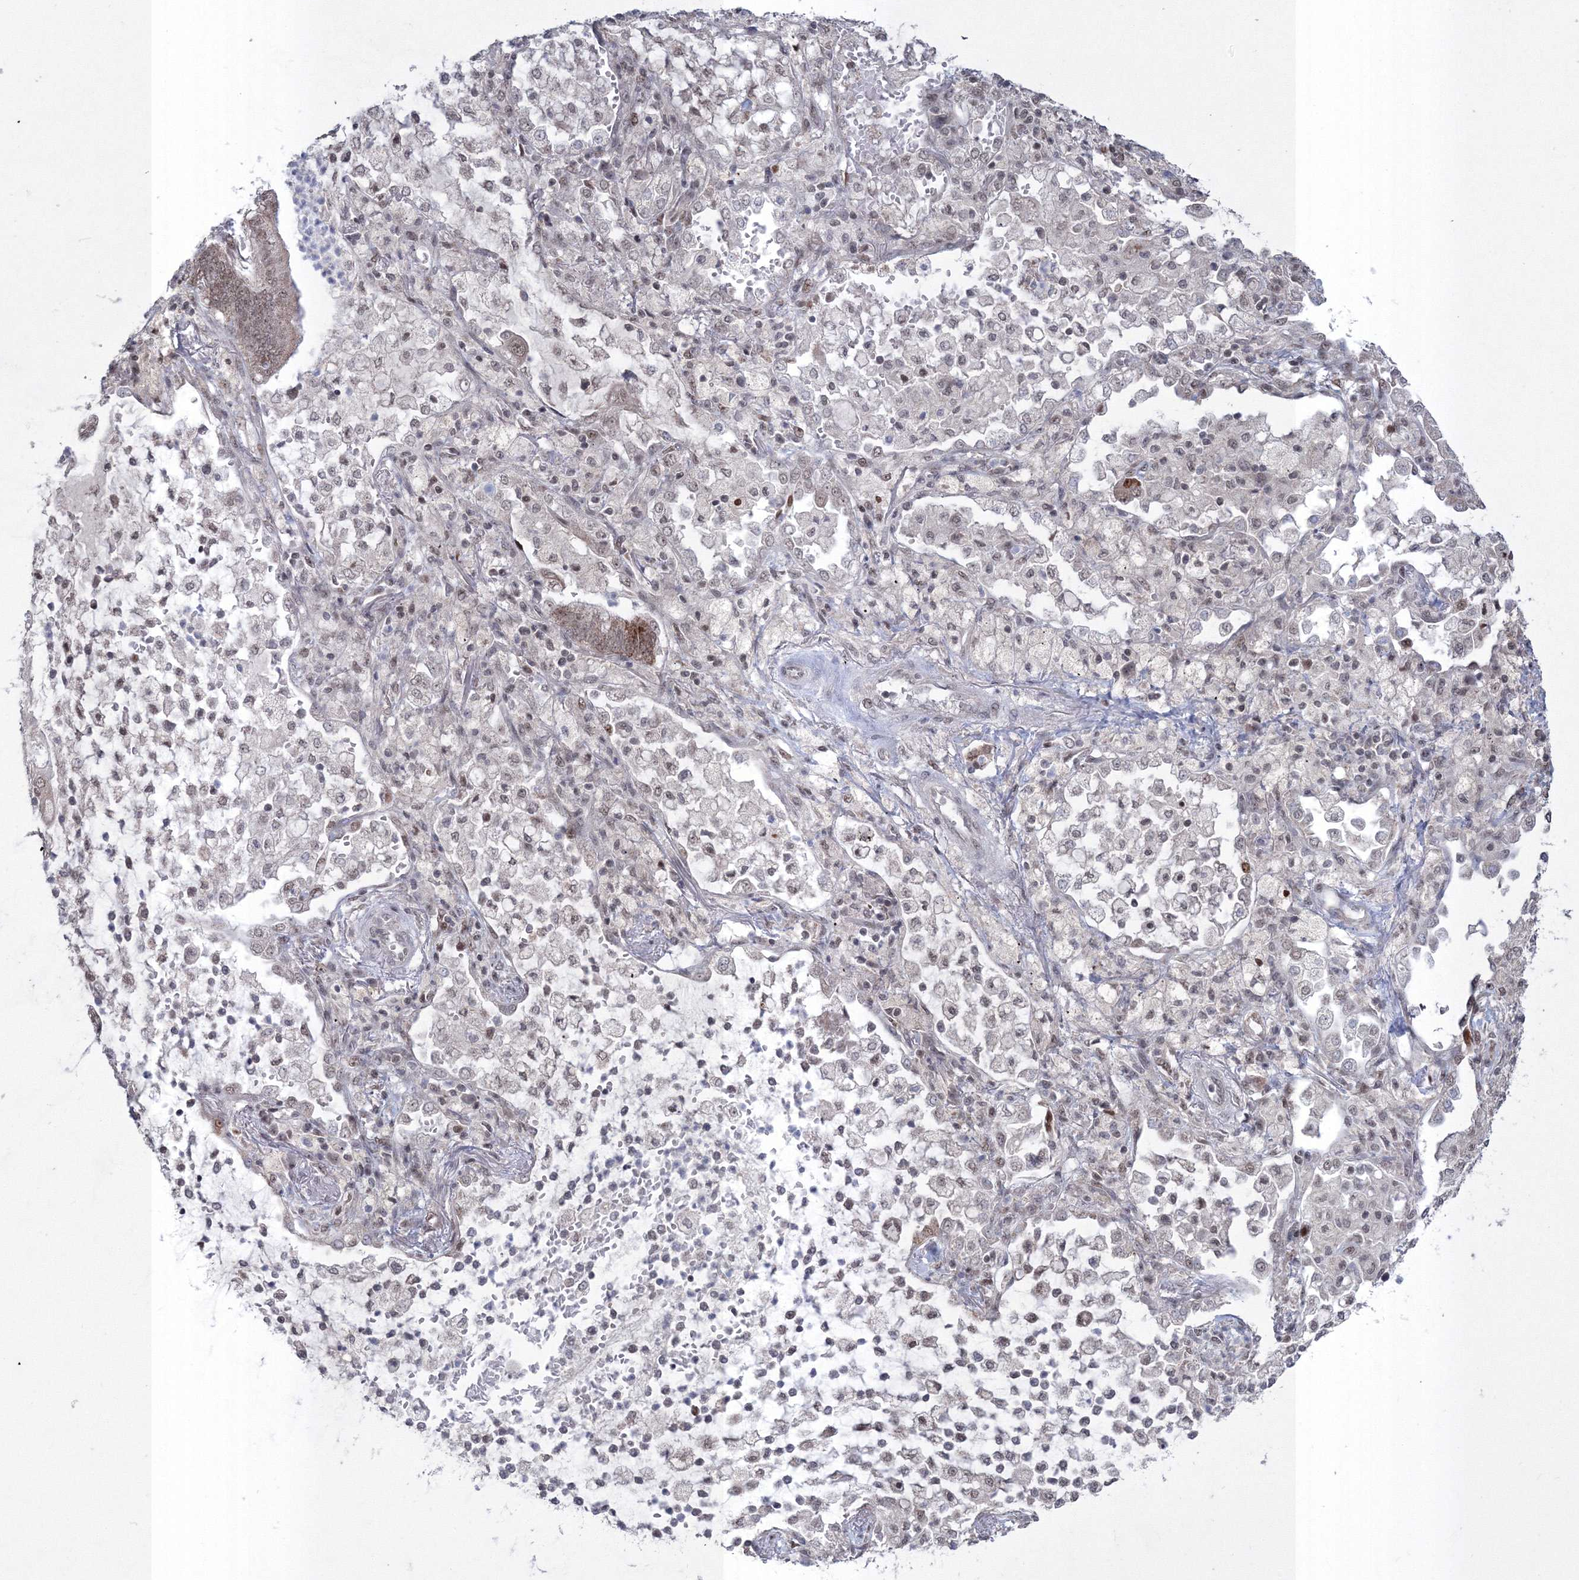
{"staining": {"intensity": "weak", "quantity": ">75%", "location": "nuclear"}, "tissue": "lung cancer", "cell_type": "Tumor cells", "image_type": "cancer", "snomed": [{"axis": "morphology", "description": "Adenocarcinoma, NOS"}, {"axis": "topography", "description": "Lung"}], "caption": "Lung cancer stained for a protein (brown) shows weak nuclear positive positivity in about >75% of tumor cells.", "gene": "GRSF1", "patient": {"sex": "female", "age": 70}}